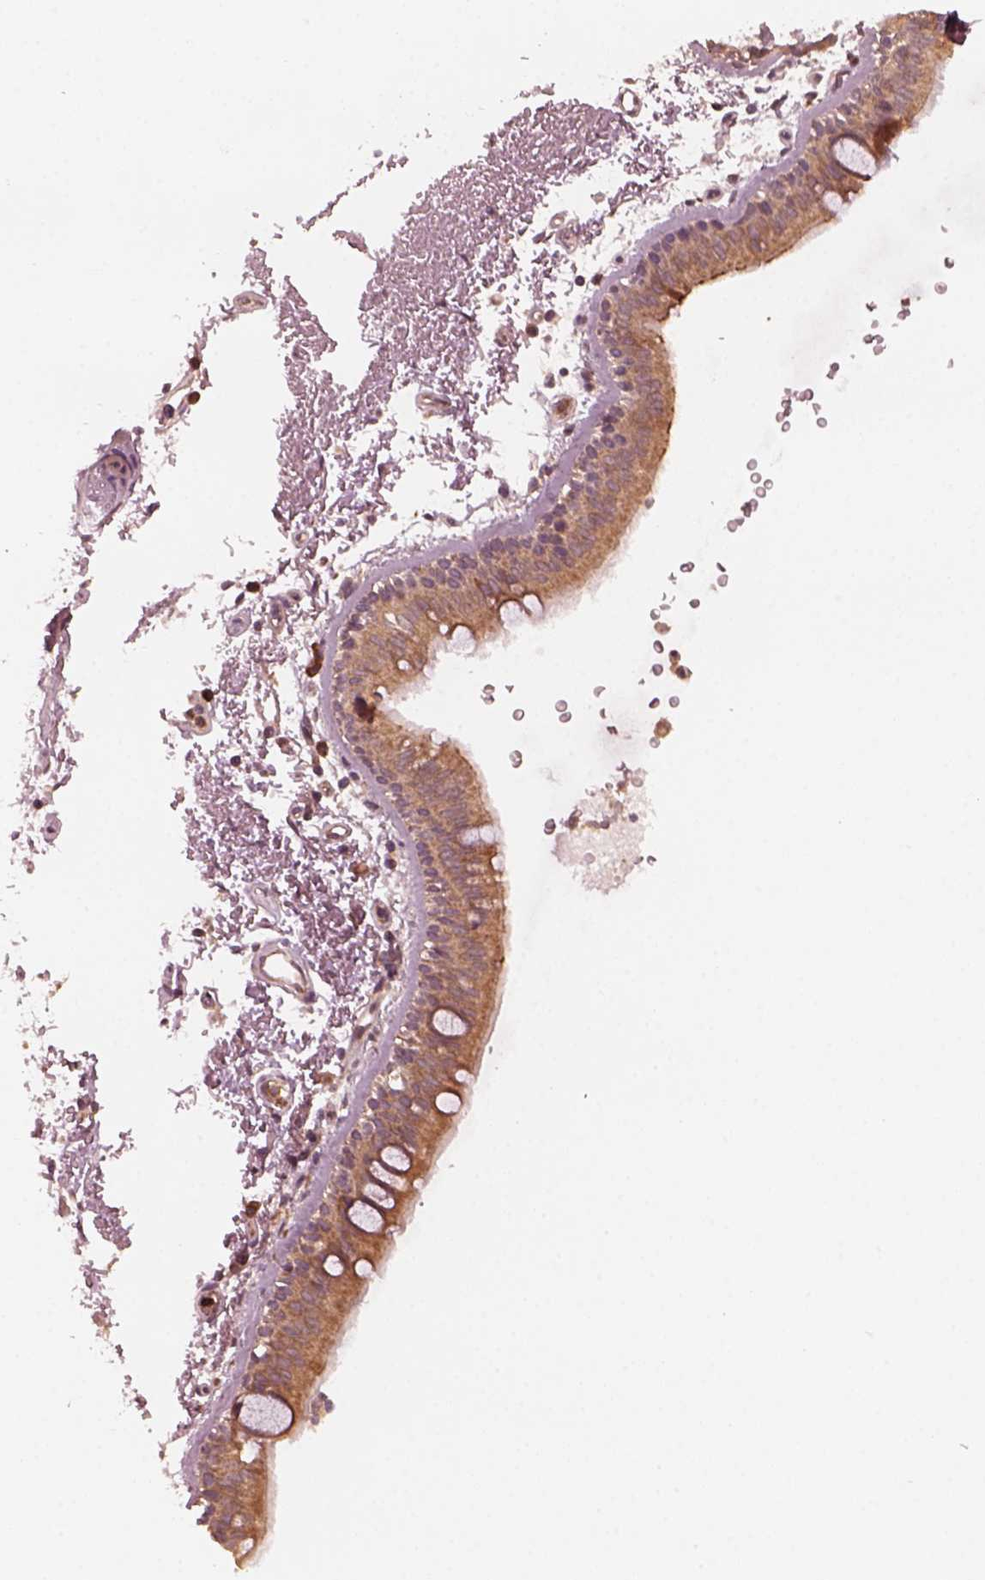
{"staining": {"intensity": "moderate", "quantity": ">75%", "location": "cytoplasmic/membranous"}, "tissue": "bronchus", "cell_type": "Respiratory epithelial cells", "image_type": "normal", "snomed": [{"axis": "morphology", "description": "Normal tissue, NOS"}, {"axis": "topography", "description": "Lymph node"}, {"axis": "topography", "description": "Bronchus"}], "caption": "Protein staining shows moderate cytoplasmic/membranous expression in about >75% of respiratory epithelial cells in benign bronchus.", "gene": "FAF2", "patient": {"sex": "female", "age": 70}}